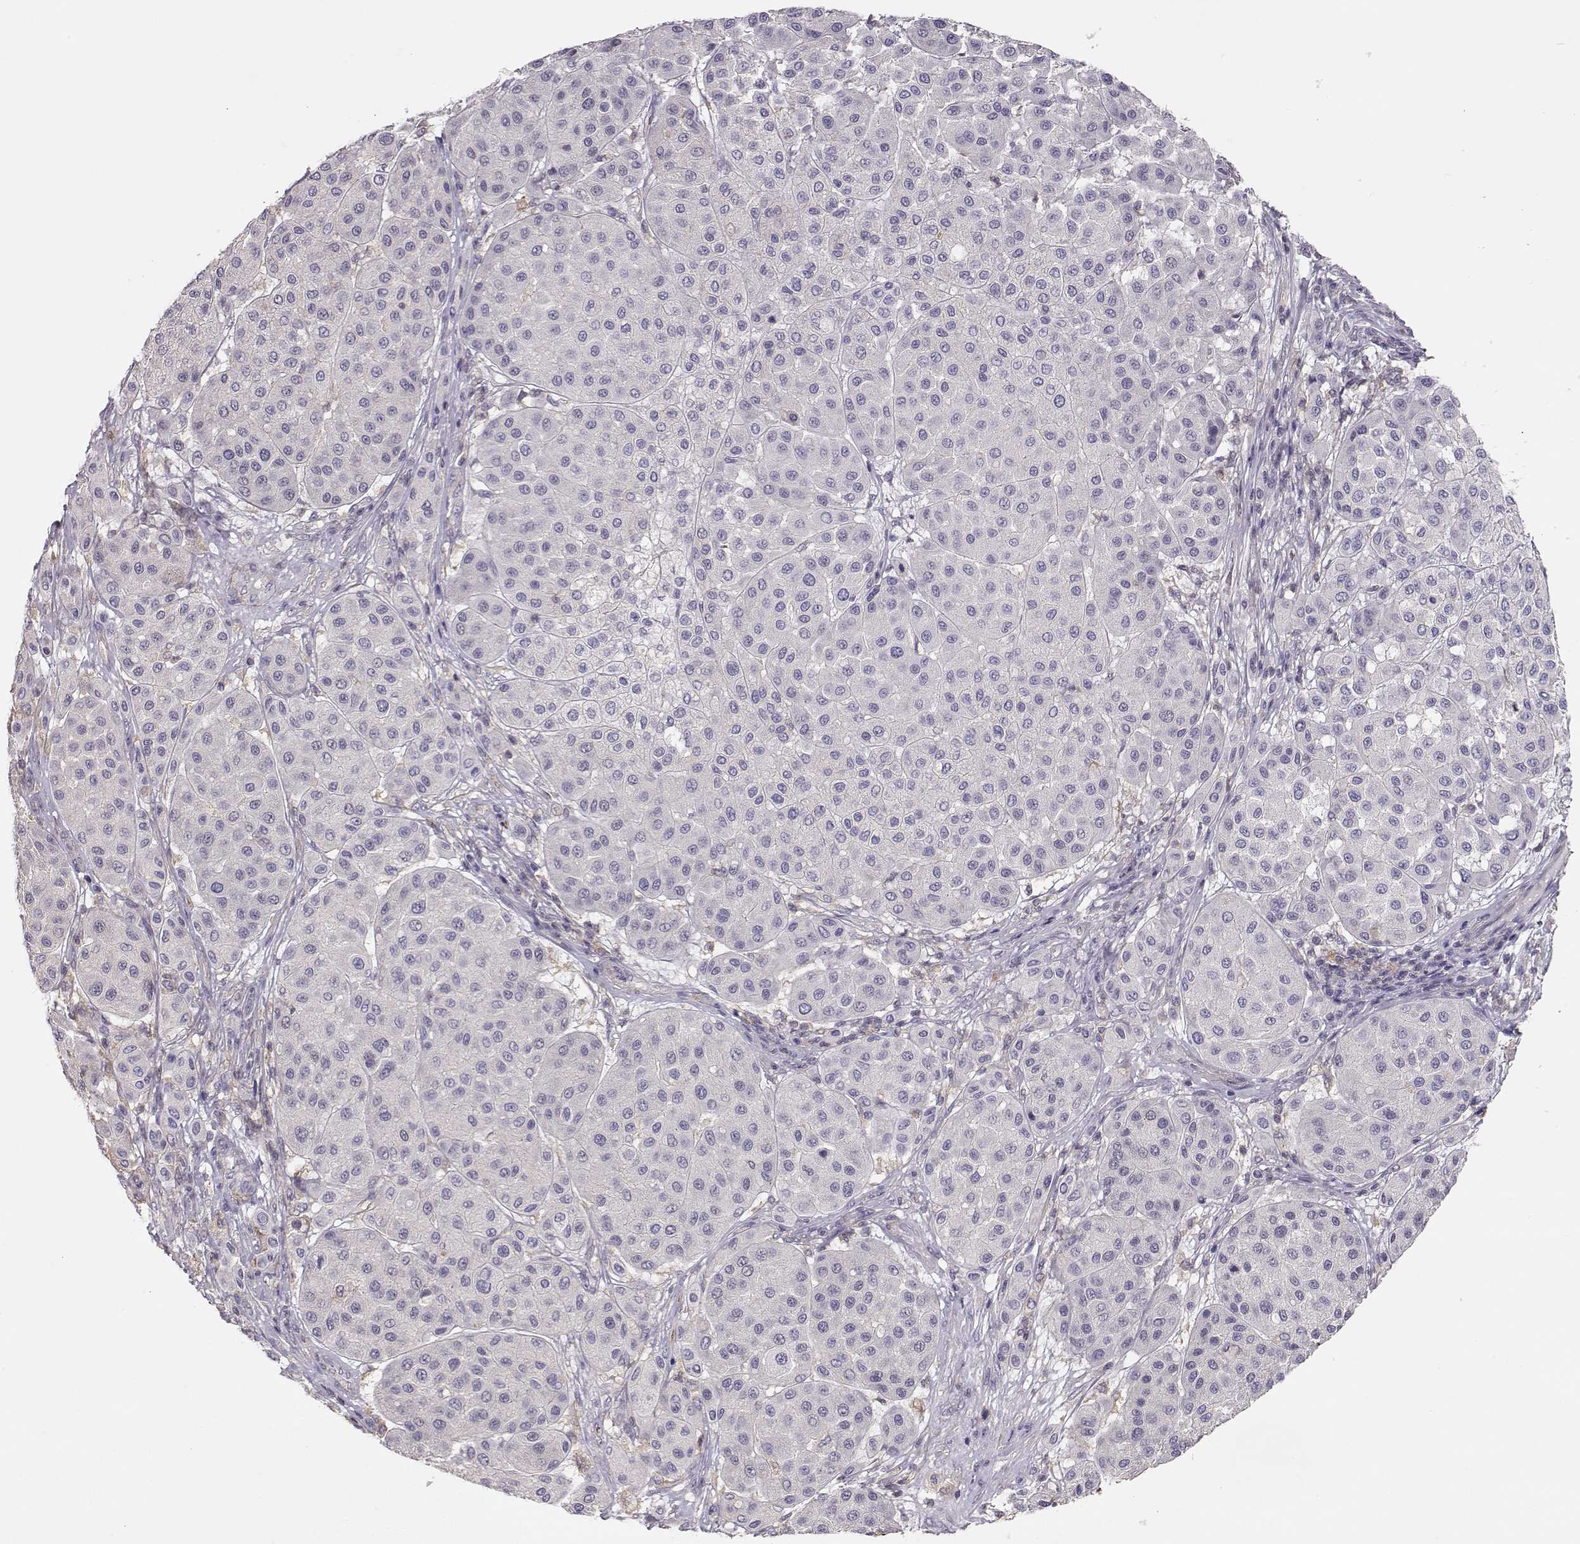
{"staining": {"intensity": "negative", "quantity": "none", "location": "none"}, "tissue": "melanoma", "cell_type": "Tumor cells", "image_type": "cancer", "snomed": [{"axis": "morphology", "description": "Malignant melanoma, Metastatic site"}, {"axis": "topography", "description": "Smooth muscle"}], "caption": "This is a micrograph of immunohistochemistry (IHC) staining of melanoma, which shows no positivity in tumor cells.", "gene": "DAPL1", "patient": {"sex": "male", "age": 41}}